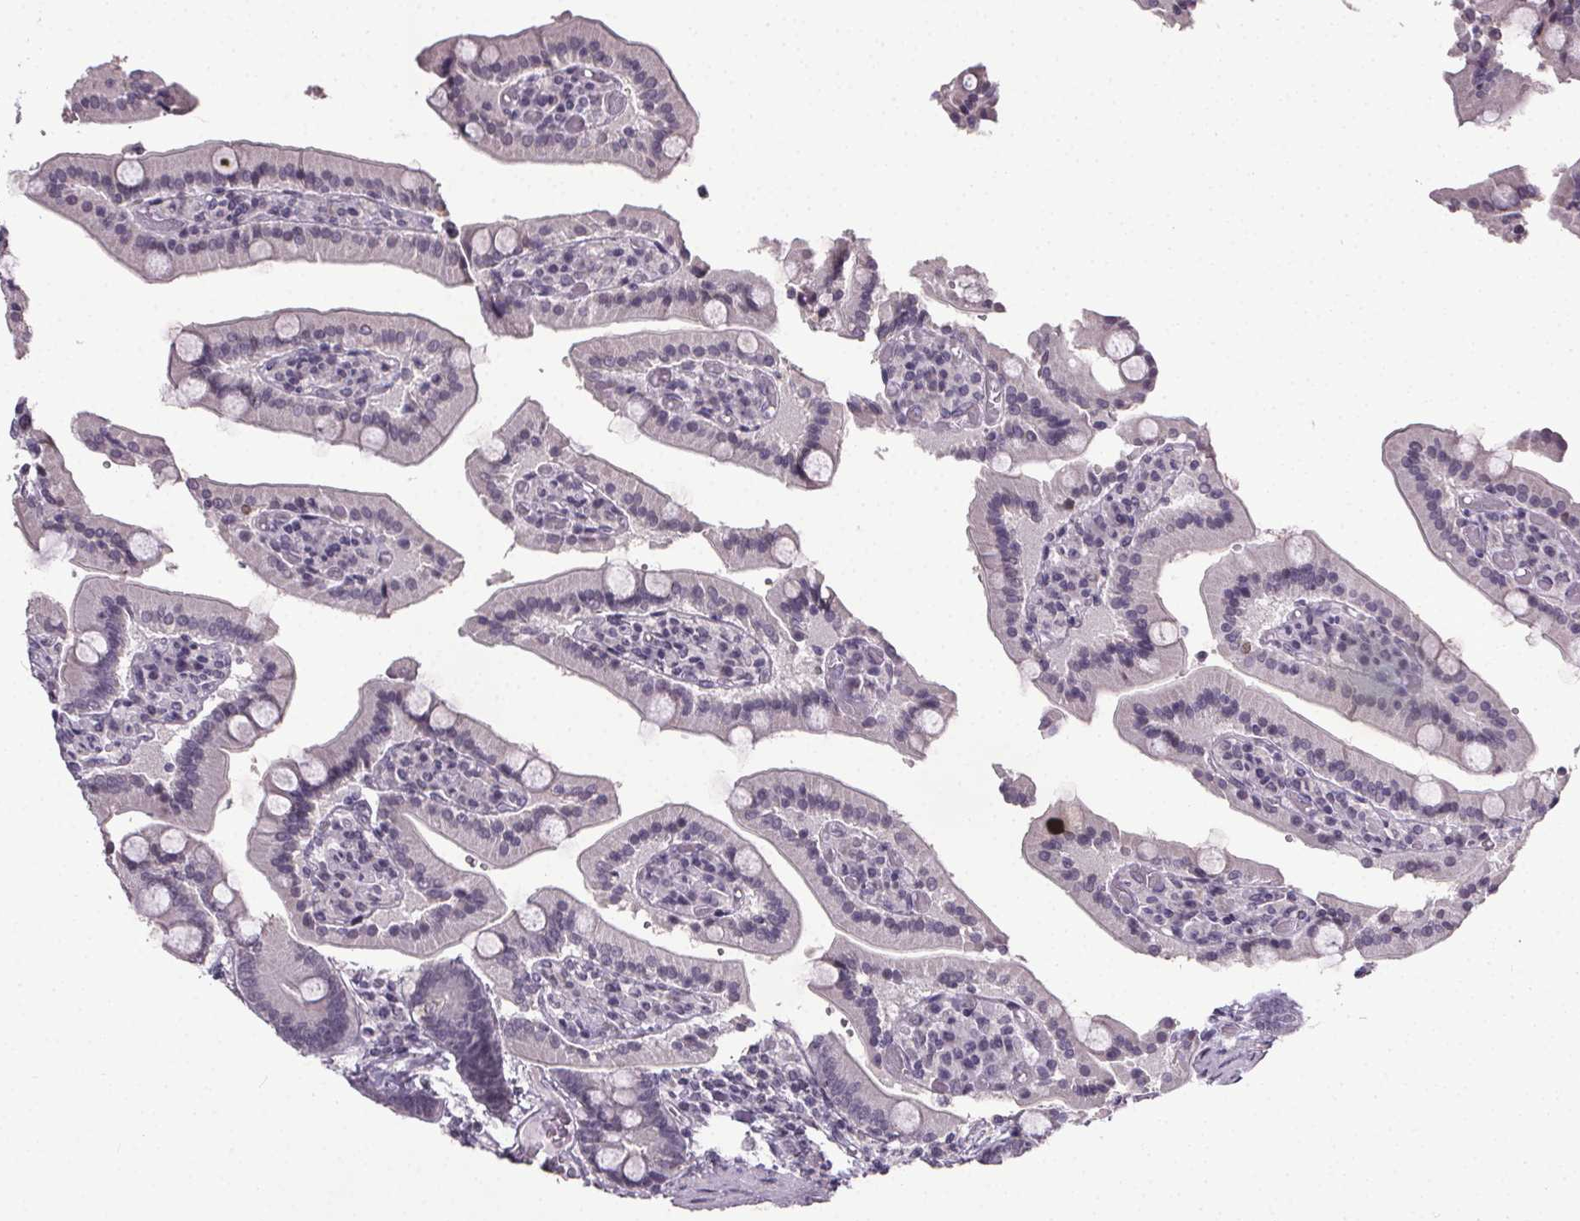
{"staining": {"intensity": "negative", "quantity": "none", "location": "none"}, "tissue": "duodenum", "cell_type": "Glandular cells", "image_type": "normal", "snomed": [{"axis": "morphology", "description": "Normal tissue, NOS"}, {"axis": "topography", "description": "Duodenum"}], "caption": "This photomicrograph is of benign duodenum stained with immunohistochemistry (IHC) to label a protein in brown with the nuclei are counter-stained blue. There is no positivity in glandular cells.", "gene": "NKX6", "patient": {"sex": "female", "age": 62}}